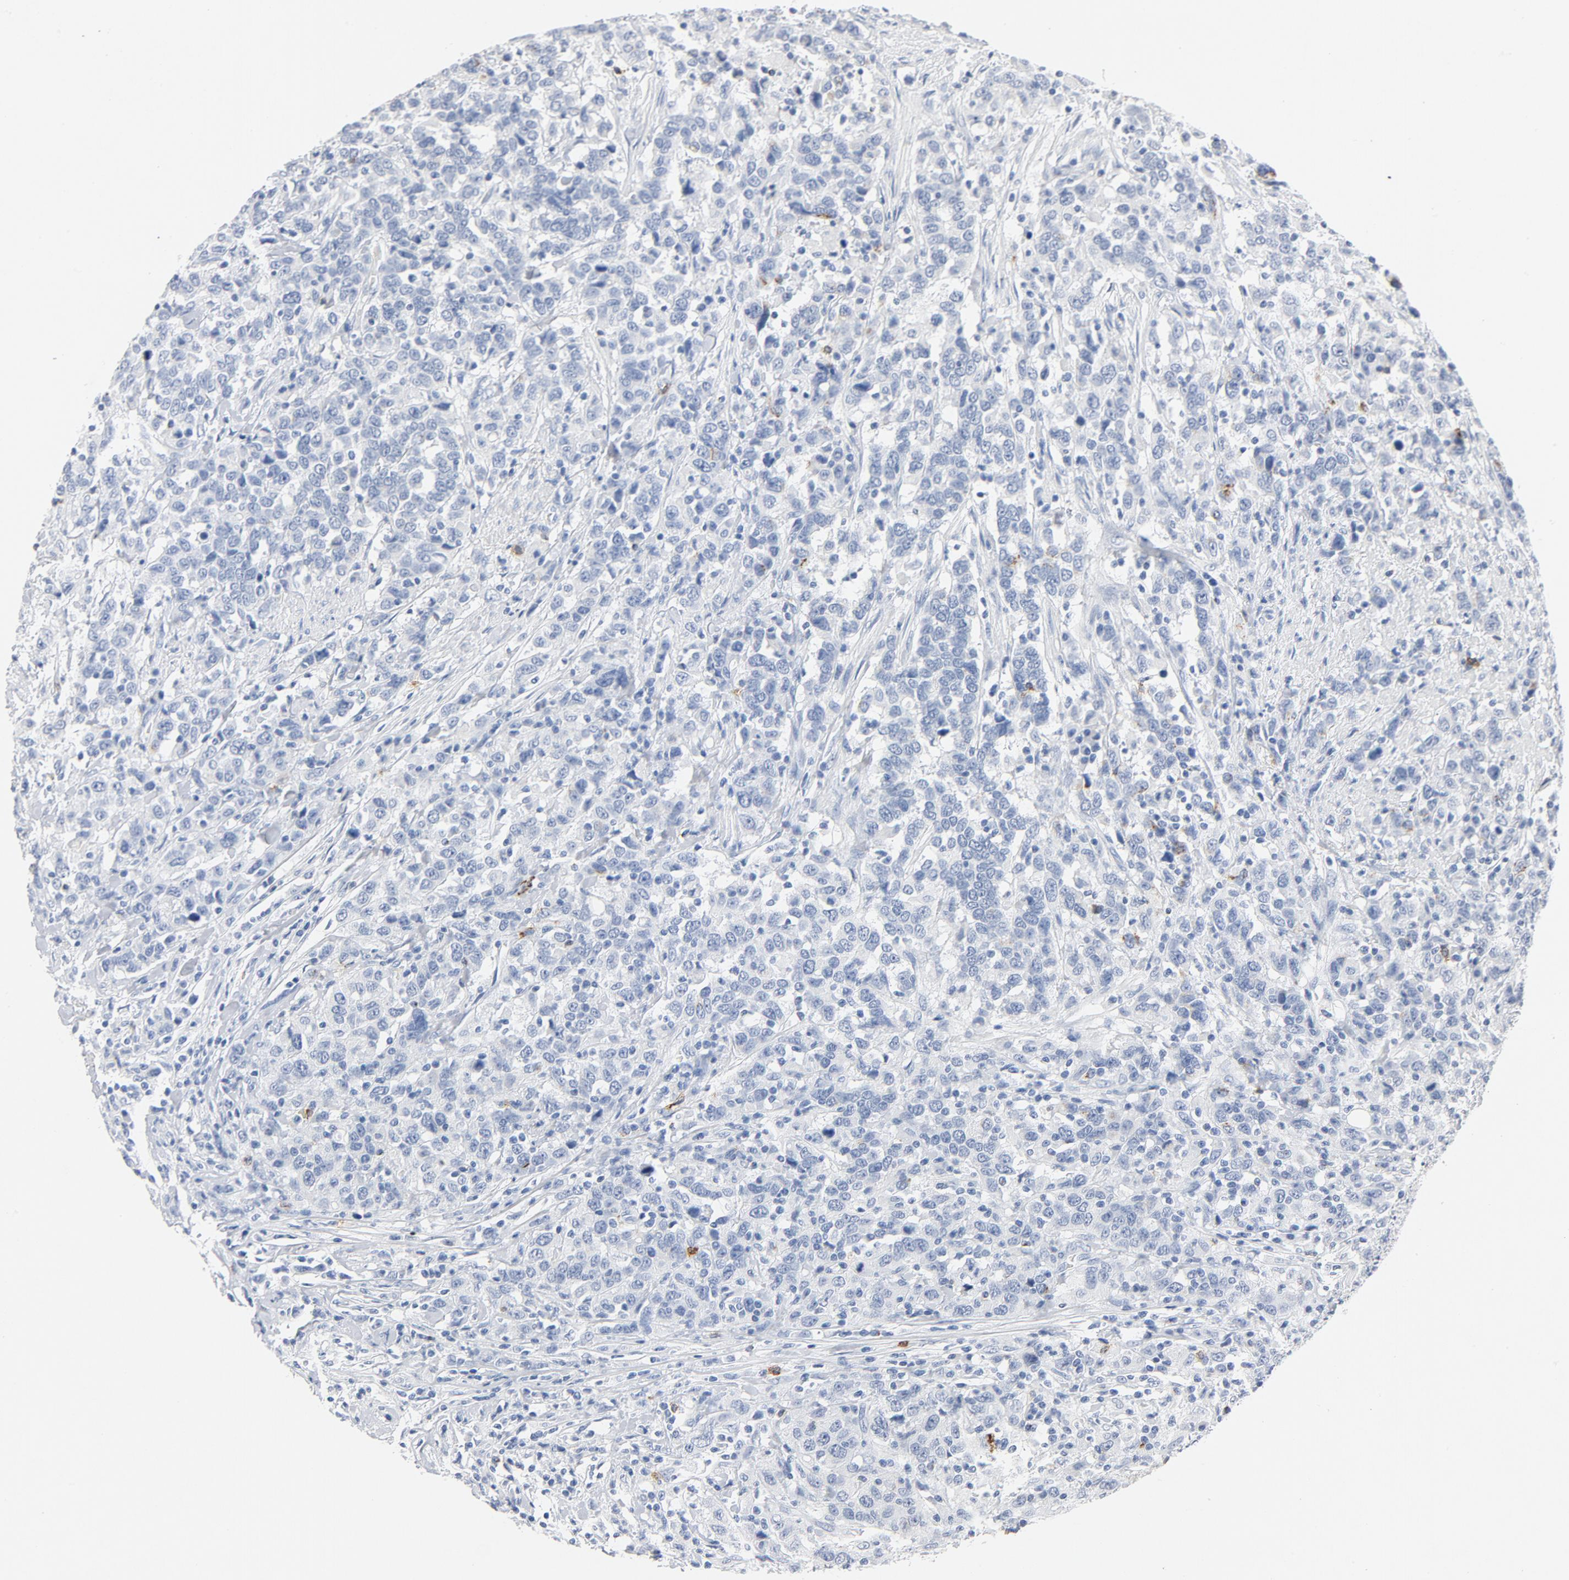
{"staining": {"intensity": "negative", "quantity": "none", "location": "none"}, "tissue": "urothelial cancer", "cell_type": "Tumor cells", "image_type": "cancer", "snomed": [{"axis": "morphology", "description": "Urothelial carcinoma, High grade"}, {"axis": "topography", "description": "Urinary bladder"}], "caption": "Tumor cells are negative for protein expression in human urothelial cancer.", "gene": "PTPRB", "patient": {"sex": "male", "age": 61}}